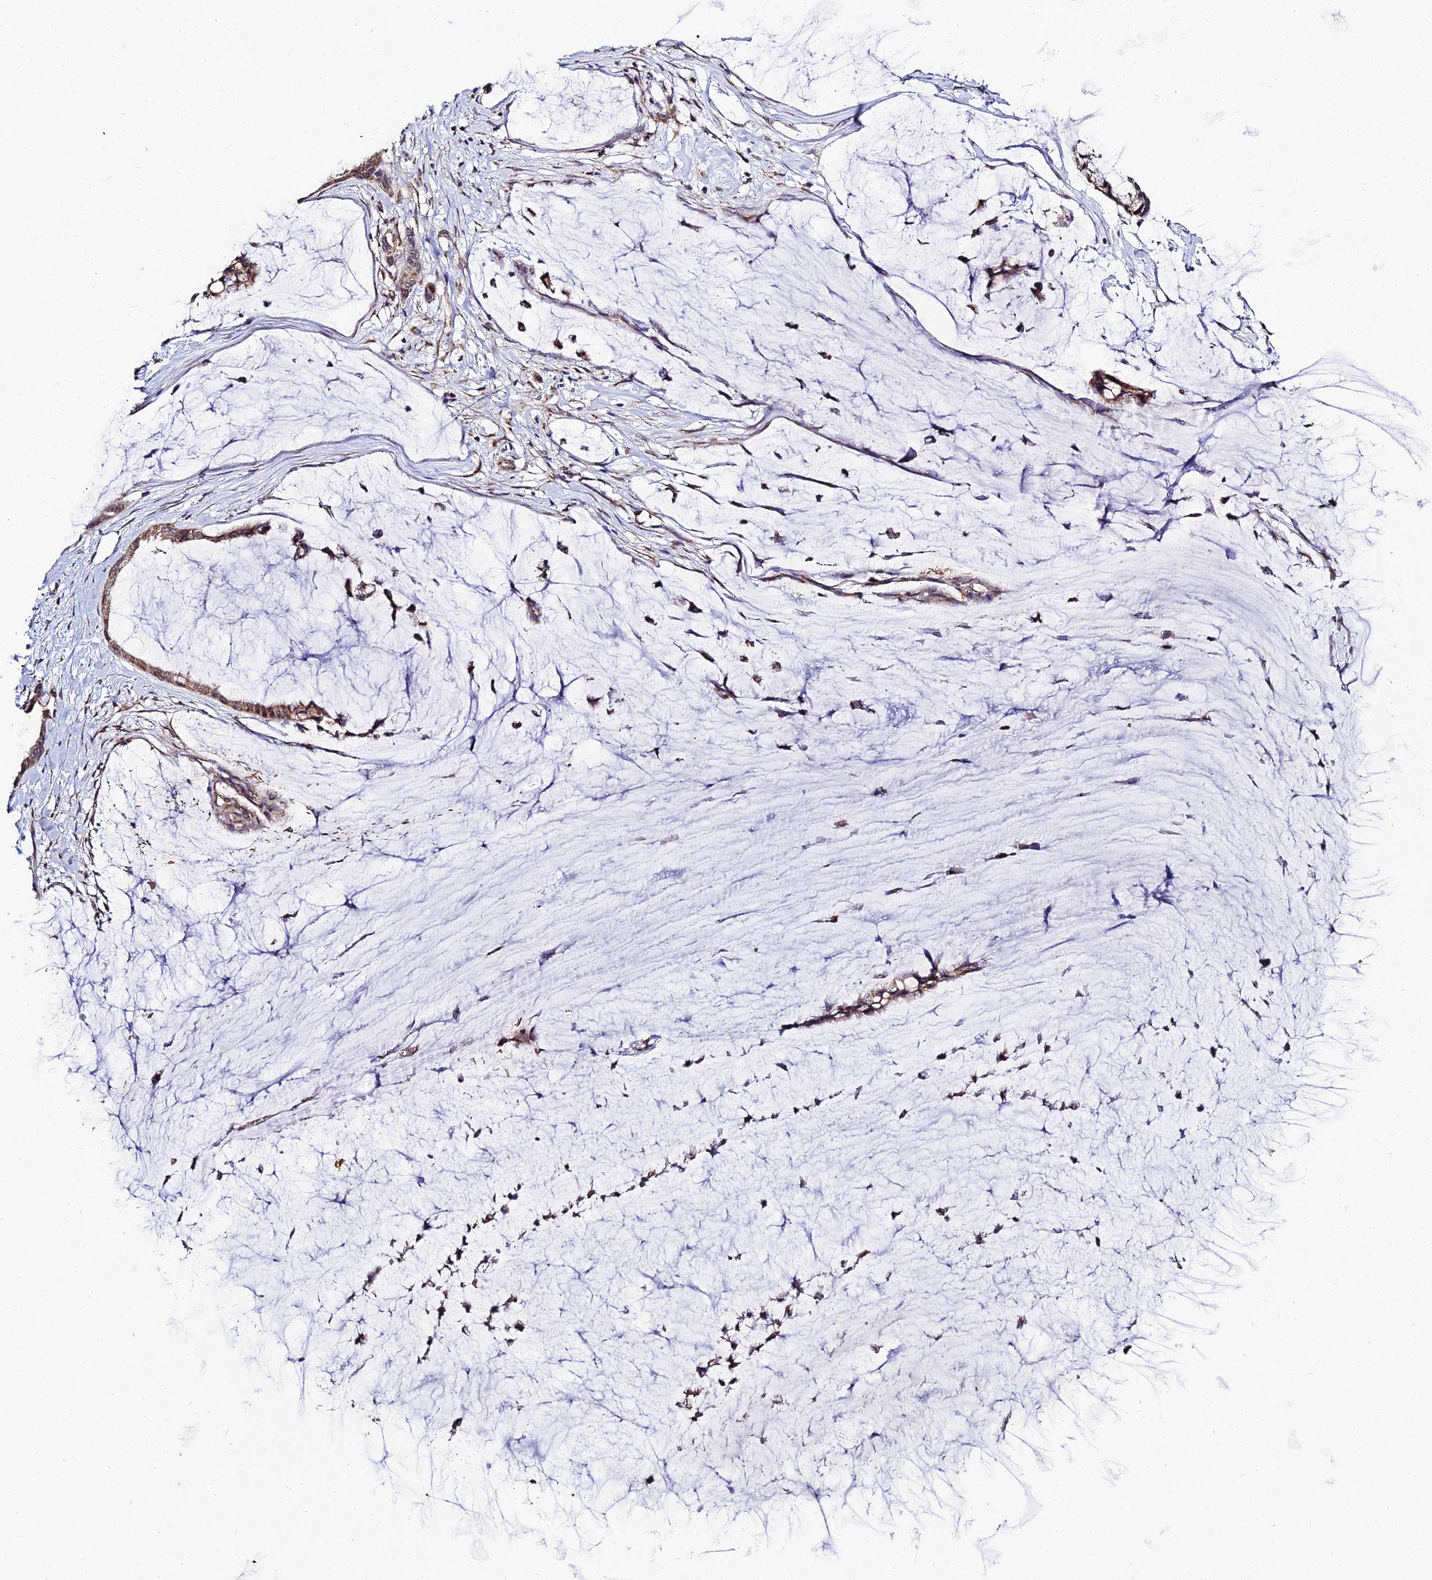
{"staining": {"intensity": "moderate", "quantity": ">75%", "location": "cytoplasmic/membranous"}, "tissue": "ovarian cancer", "cell_type": "Tumor cells", "image_type": "cancer", "snomed": [{"axis": "morphology", "description": "Cystadenocarcinoma, mucinous, NOS"}, {"axis": "topography", "description": "Ovary"}], "caption": "This is an image of IHC staining of ovarian mucinous cystadenocarcinoma, which shows moderate positivity in the cytoplasmic/membranous of tumor cells.", "gene": "PSMD2", "patient": {"sex": "female", "age": 39}}